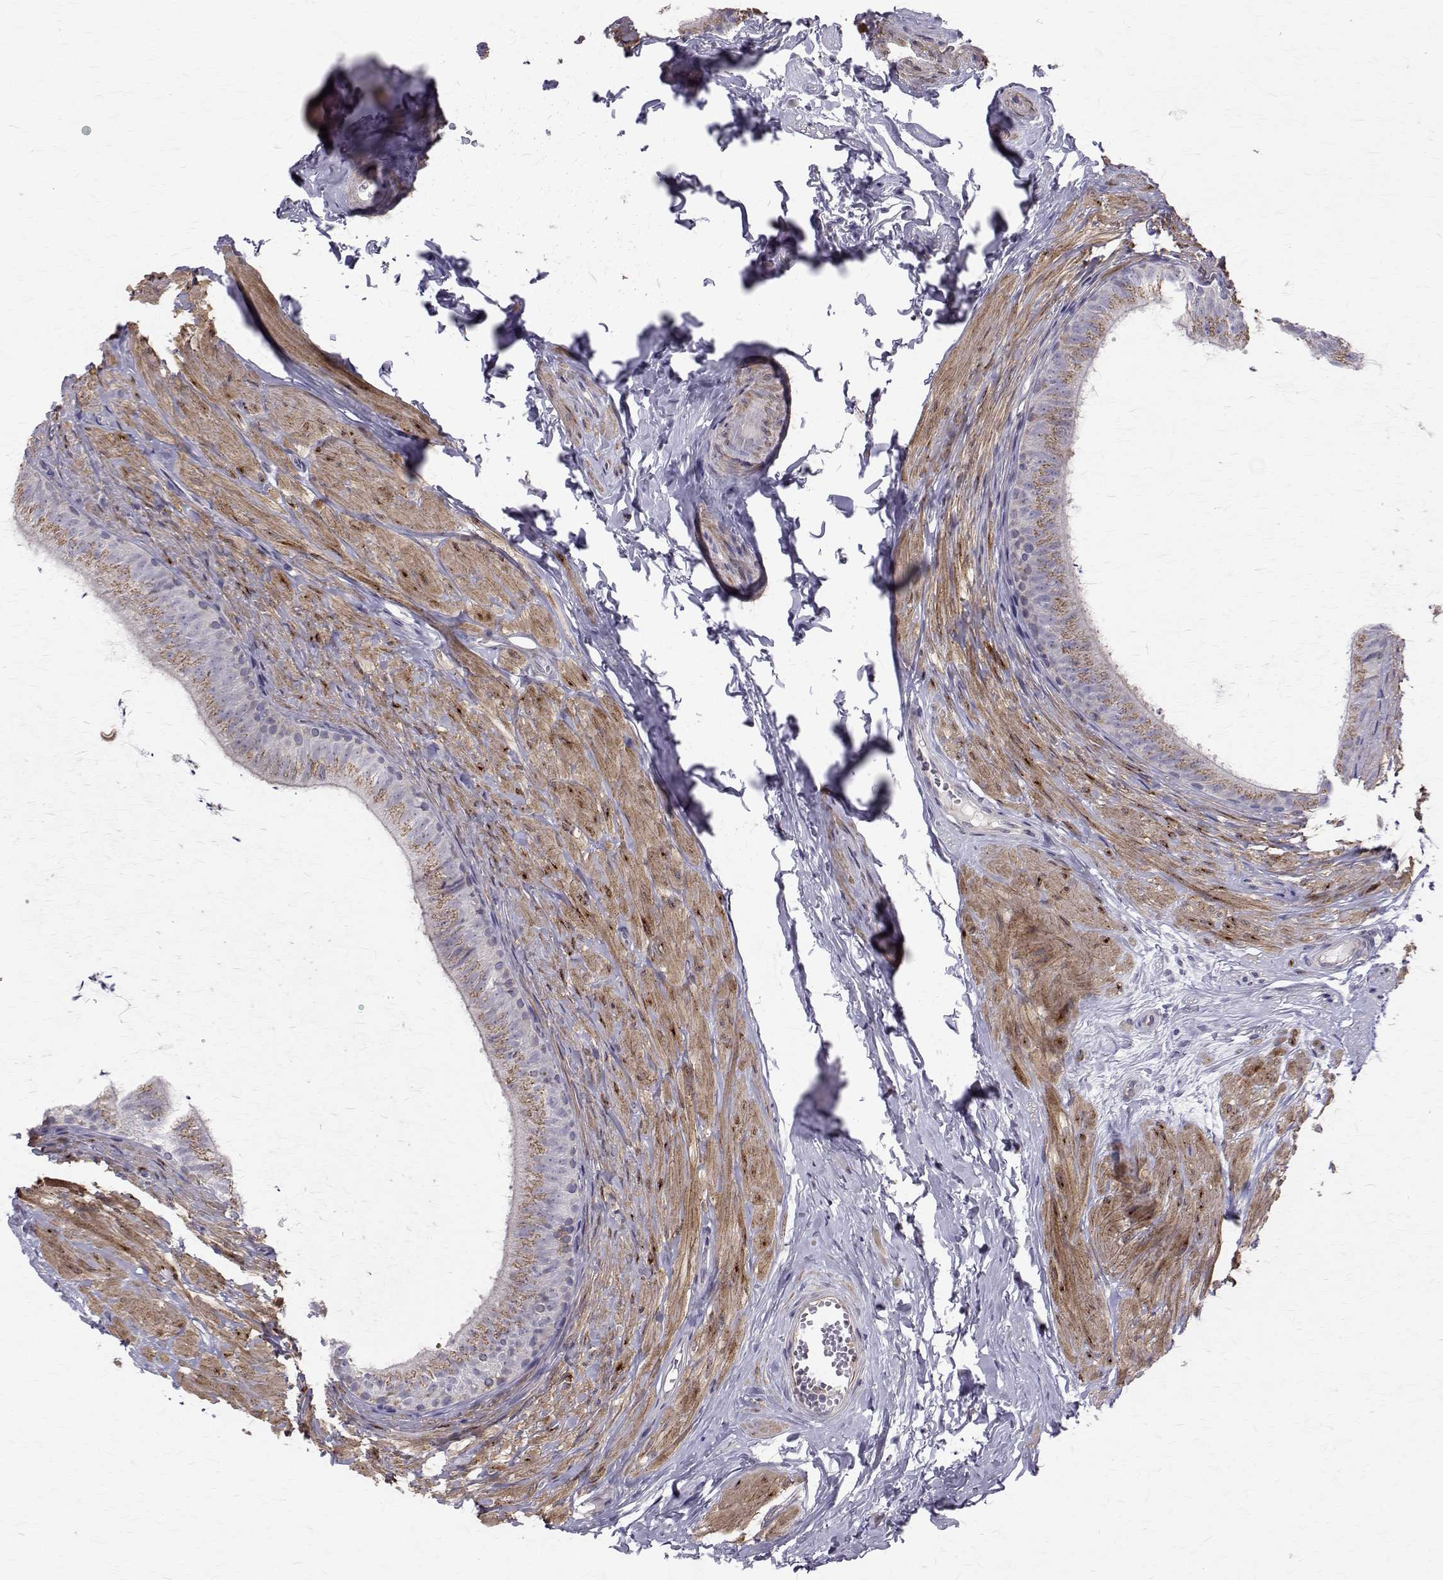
{"staining": {"intensity": "weak", "quantity": "25%-75%", "location": "cytoplasmic/membranous"}, "tissue": "epididymis", "cell_type": "Glandular cells", "image_type": "normal", "snomed": [{"axis": "morphology", "description": "Normal tissue, NOS"}, {"axis": "topography", "description": "Epididymis, spermatic cord, NOS"}, {"axis": "topography", "description": "Epididymis"}, {"axis": "topography", "description": "Peripheral nerve tissue"}], "caption": "Immunohistochemical staining of normal epididymis reveals 25%-75% levels of weak cytoplasmic/membranous protein positivity in about 25%-75% of glandular cells.", "gene": "CCDC89", "patient": {"sex": "male", "age": 29}}